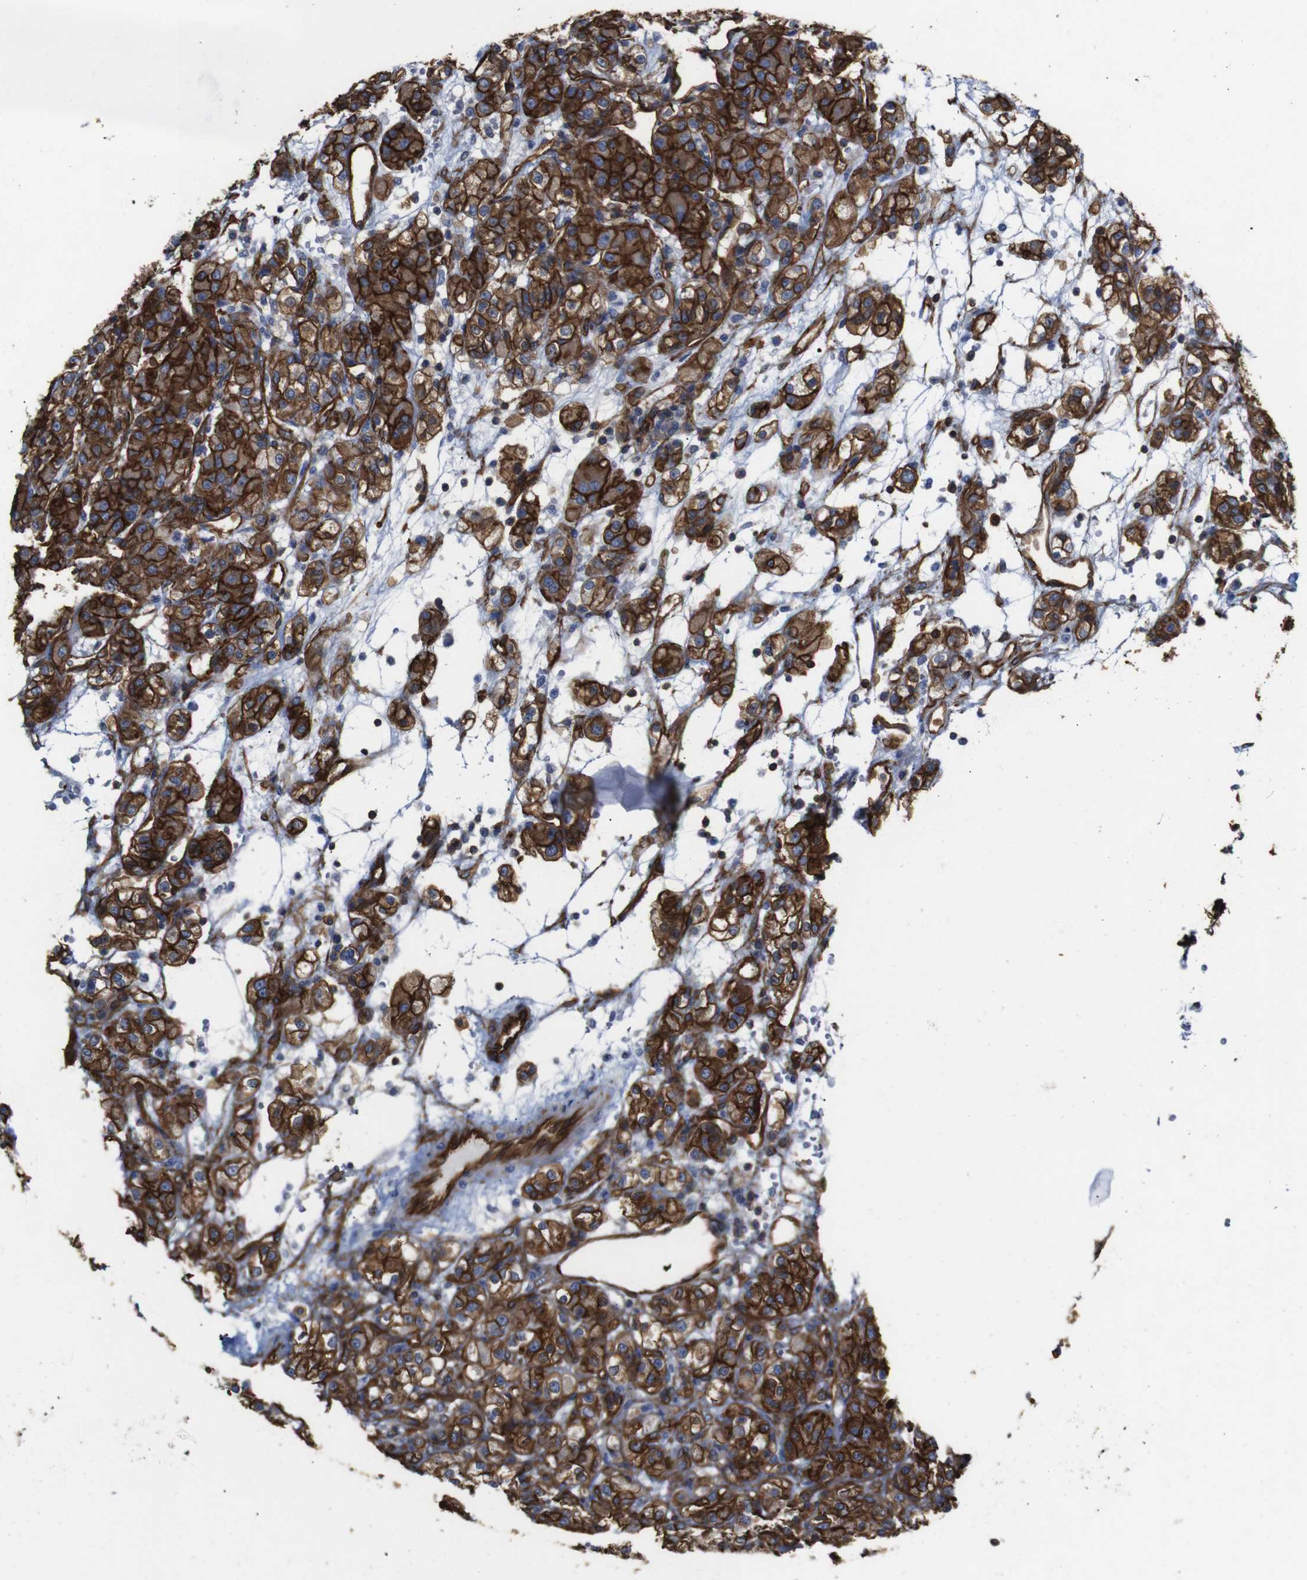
{"staining": {"intensity": "moderate", "quantity": ">75%", "location": "cytoplasmic/membranous"}, "tissue": "renal cancer", "cell_type": "Tumor cells", "image_type": "cancer", "snomed": [{"axis": "morphology", "description": "Normal tissue, NOS"}, {"axis": "morphology", "description": "Adenocarcinoma, NOS"}, {"axis": "topography", "description": "Kidney"}], "caption": "Brown immunohistochemical staining in human renal adenocarcinoma reveals moderate cytoplasmic/membranous positivity in approximately >75% of tumor cells.", "gene": "SPTBN1", "patient": {"sex": "male", "age": 61}}